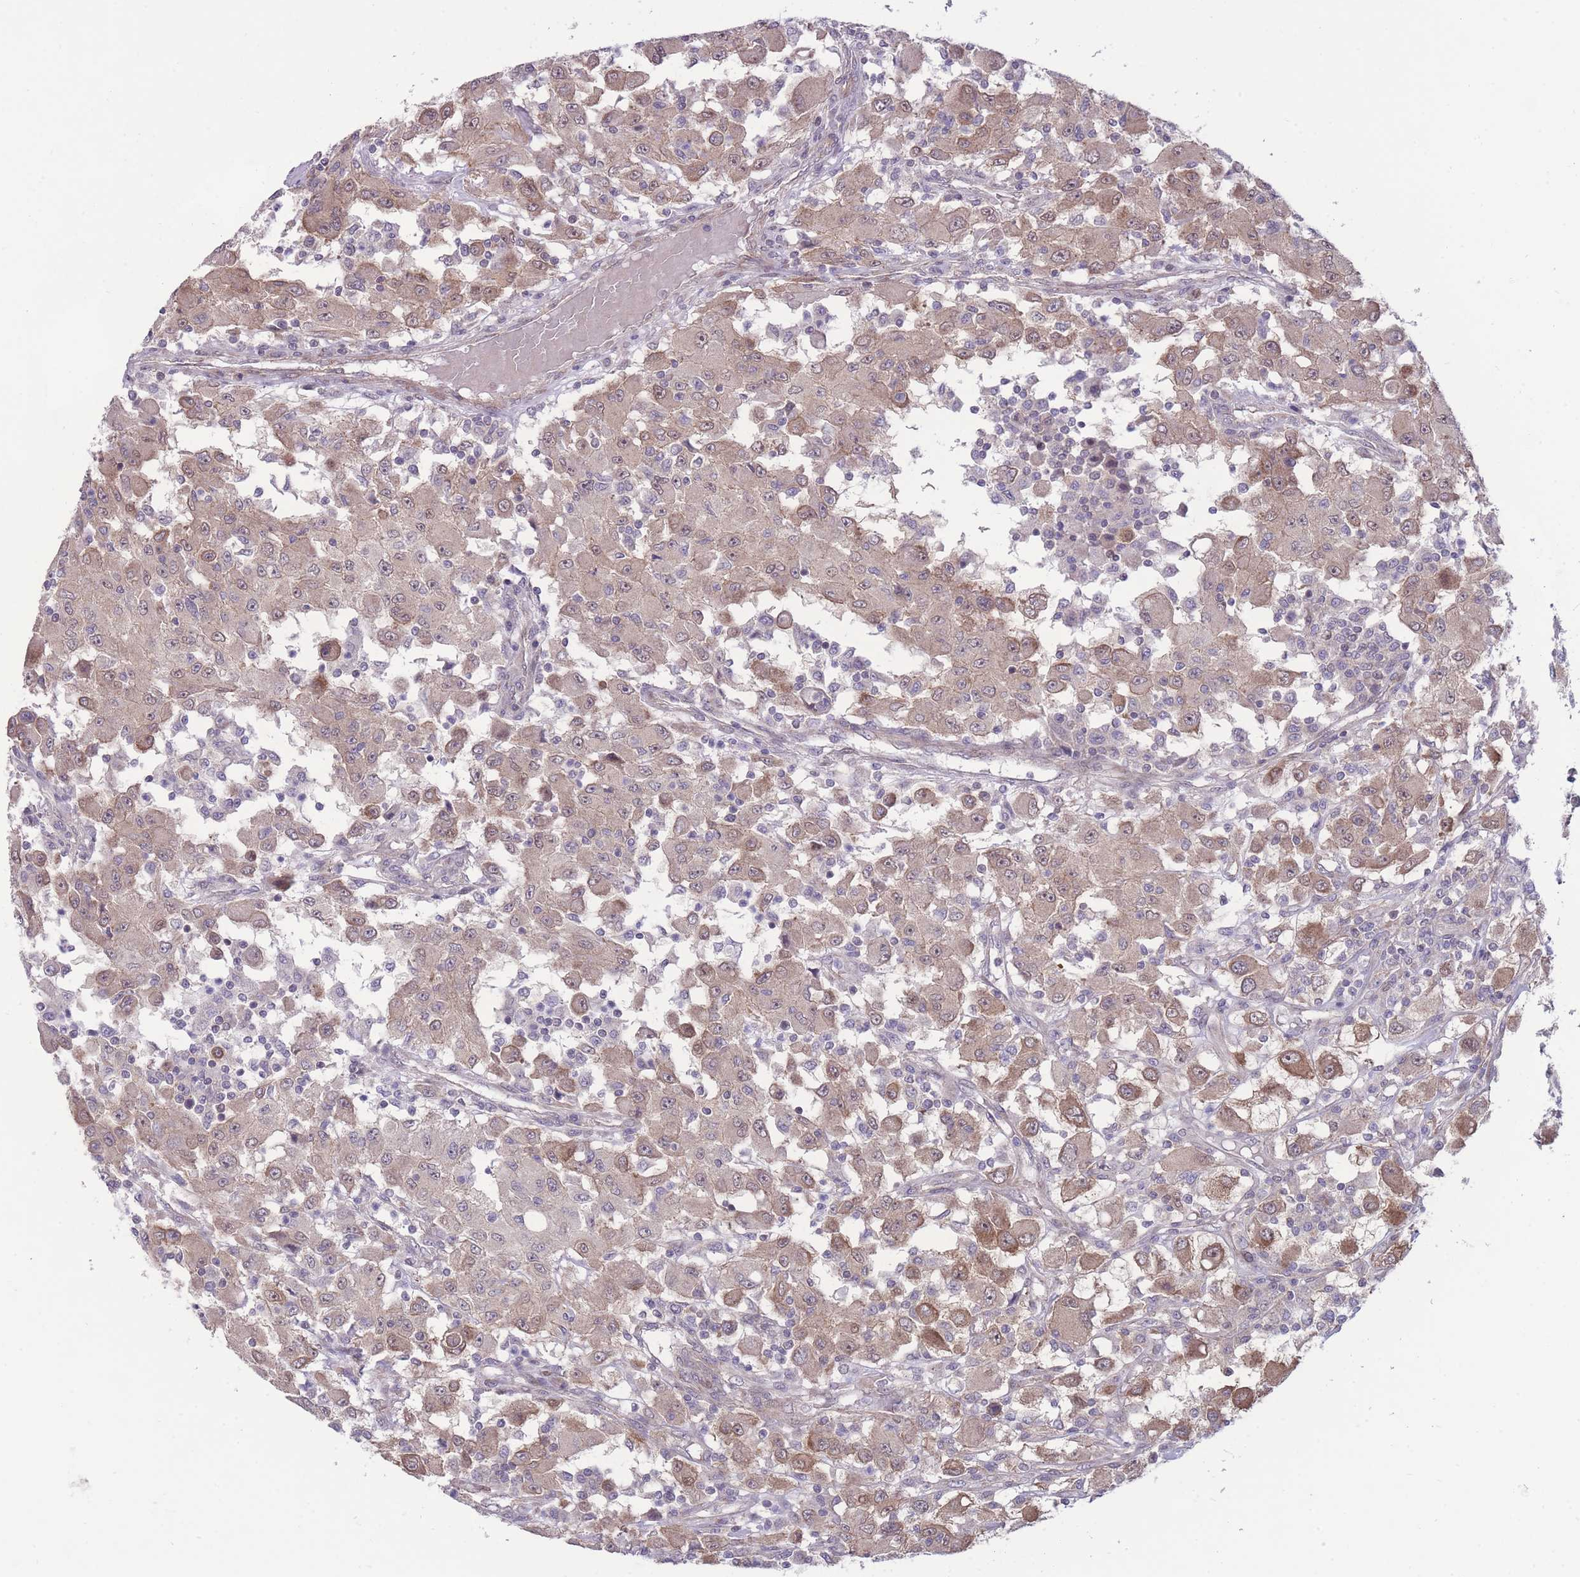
{"staining": {"intensity": "moderate", "quantity": "25%-75%", "location": "cytoplasmic/membranous"}, "tissue": "renal cancer", "cell_type": "Tumor cells", "image_type": "cancer", "snomed": [{"axis": "morphology", "description": "Adenocarcinoma, NOS"}, {"axis": "topography", "description": "Kidney"}], "caption": "Protein staining of adenocarcinoma (renal) tissue shows moderate cytoplasmic/membranous expression in about 25%-75% of tumor cells. The staining was performed using DAB, with brown indicating positive protein expression. Nuclei are stained blue with hematoxylin.", "gene": "RIC8A", "patient": {"sex": "female", "age": 67}}